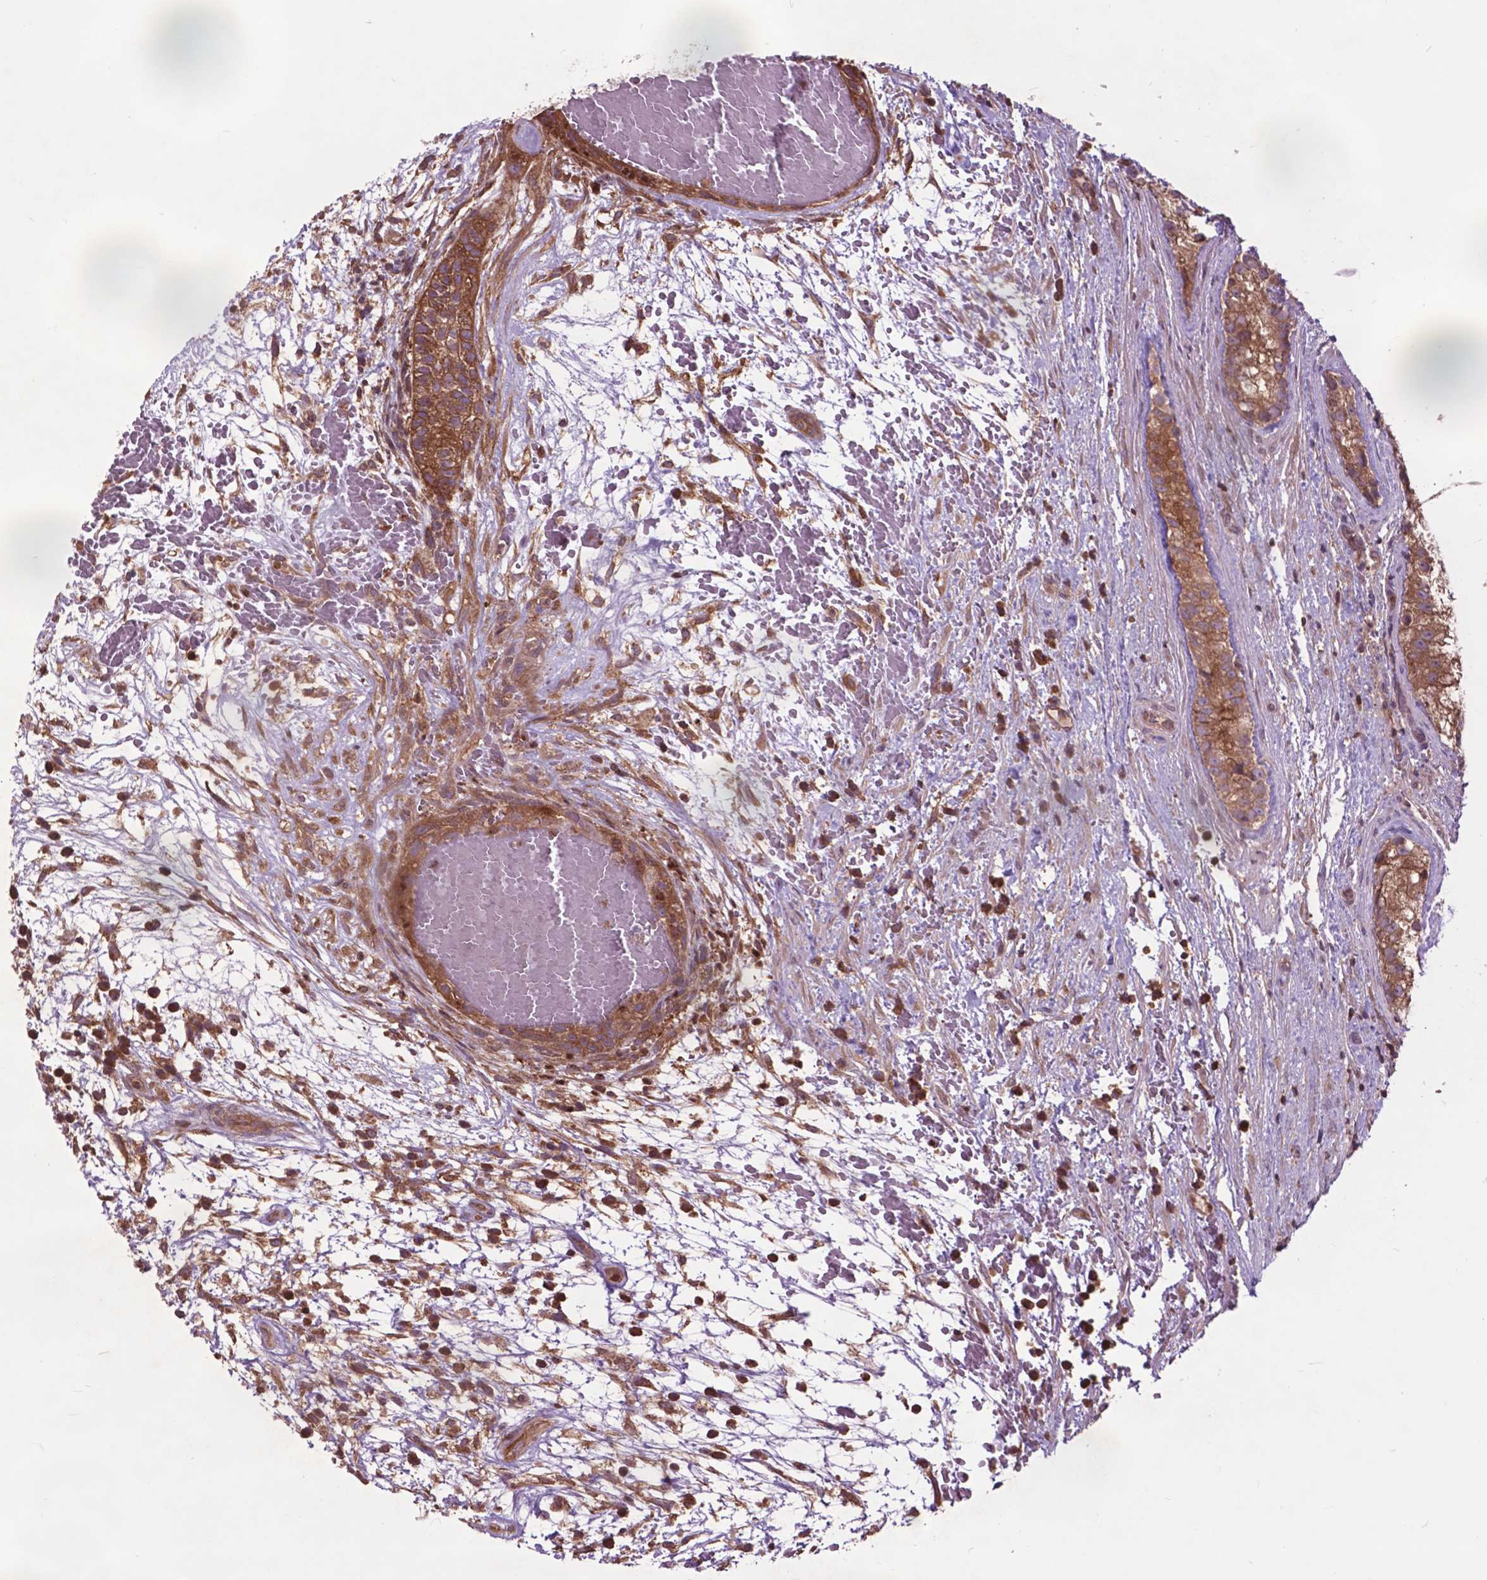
{"staining": {"intensity": "moderate", "quantity": ">75%", "location": "cytoplasmic/membranous"}, "tissue": "testis cancer", "cell_type": "Tumor cells", "image_type": "cancer", "snomed": [{"axis": "morphology", "description": "Normal tissue, NOS"}, {"axis": "morphology", "description": "Carcinoma, Embryonal, NOS"}, {"axis": "topography", "description": "Testis"}], "caption": "DAB (3,3'-diaminobenzidine) immunohistochemical staining of testis embryonal carcinoma exhibits moderate cytoplasmic/membranous protein staining in approximately >75% of tumor cells.", "gene": "ARAF", "patient": {"sex": "male", "age": 32}}